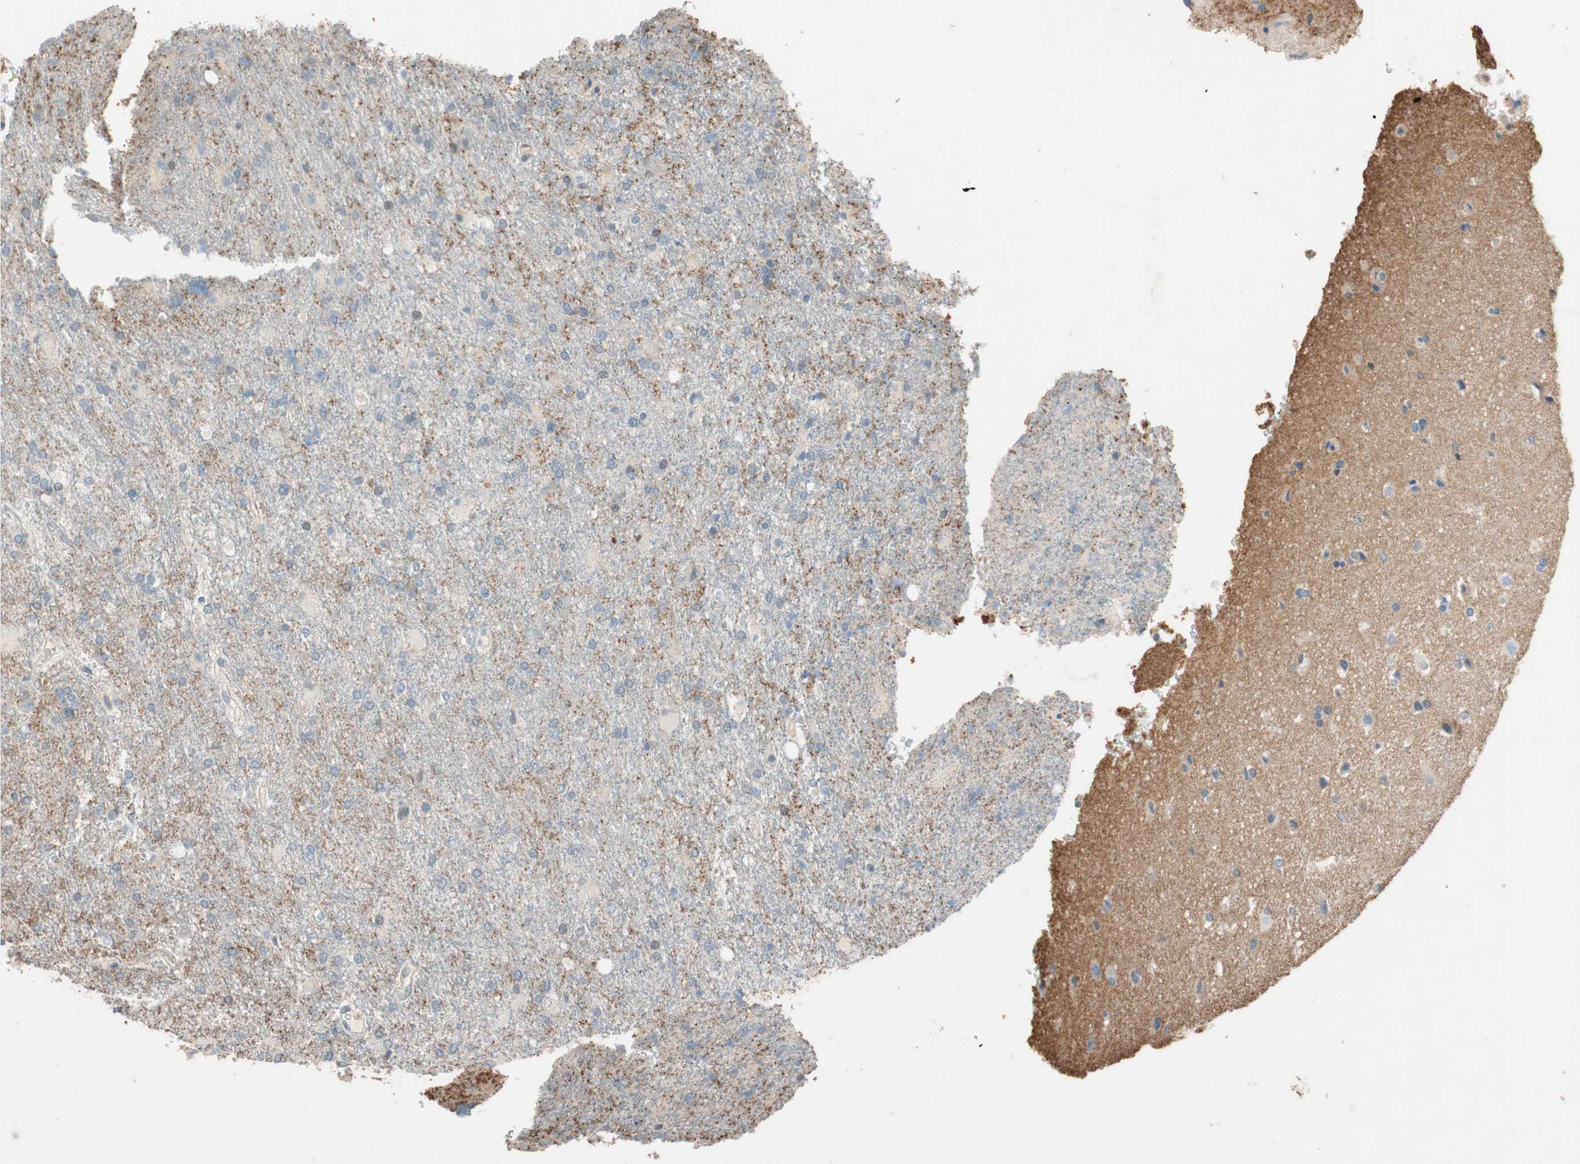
{"staining": {"intensity": "negative", "quantity": "none", "location": "none"}, "tissue": "glioma", "cell_type": "Tumor cells", "image_type": "cancer", "snomed": [{"axis": "morphology", "description": "Glioma, malignant, High grade"}, {"axis": "topography", "description": "Brain"}], "caption": "Histopathology image shows no significant protein staining in tumor cells of glioma.", "gene": "SERPINB5", "patient": {"sex": "male", "age": 71}}